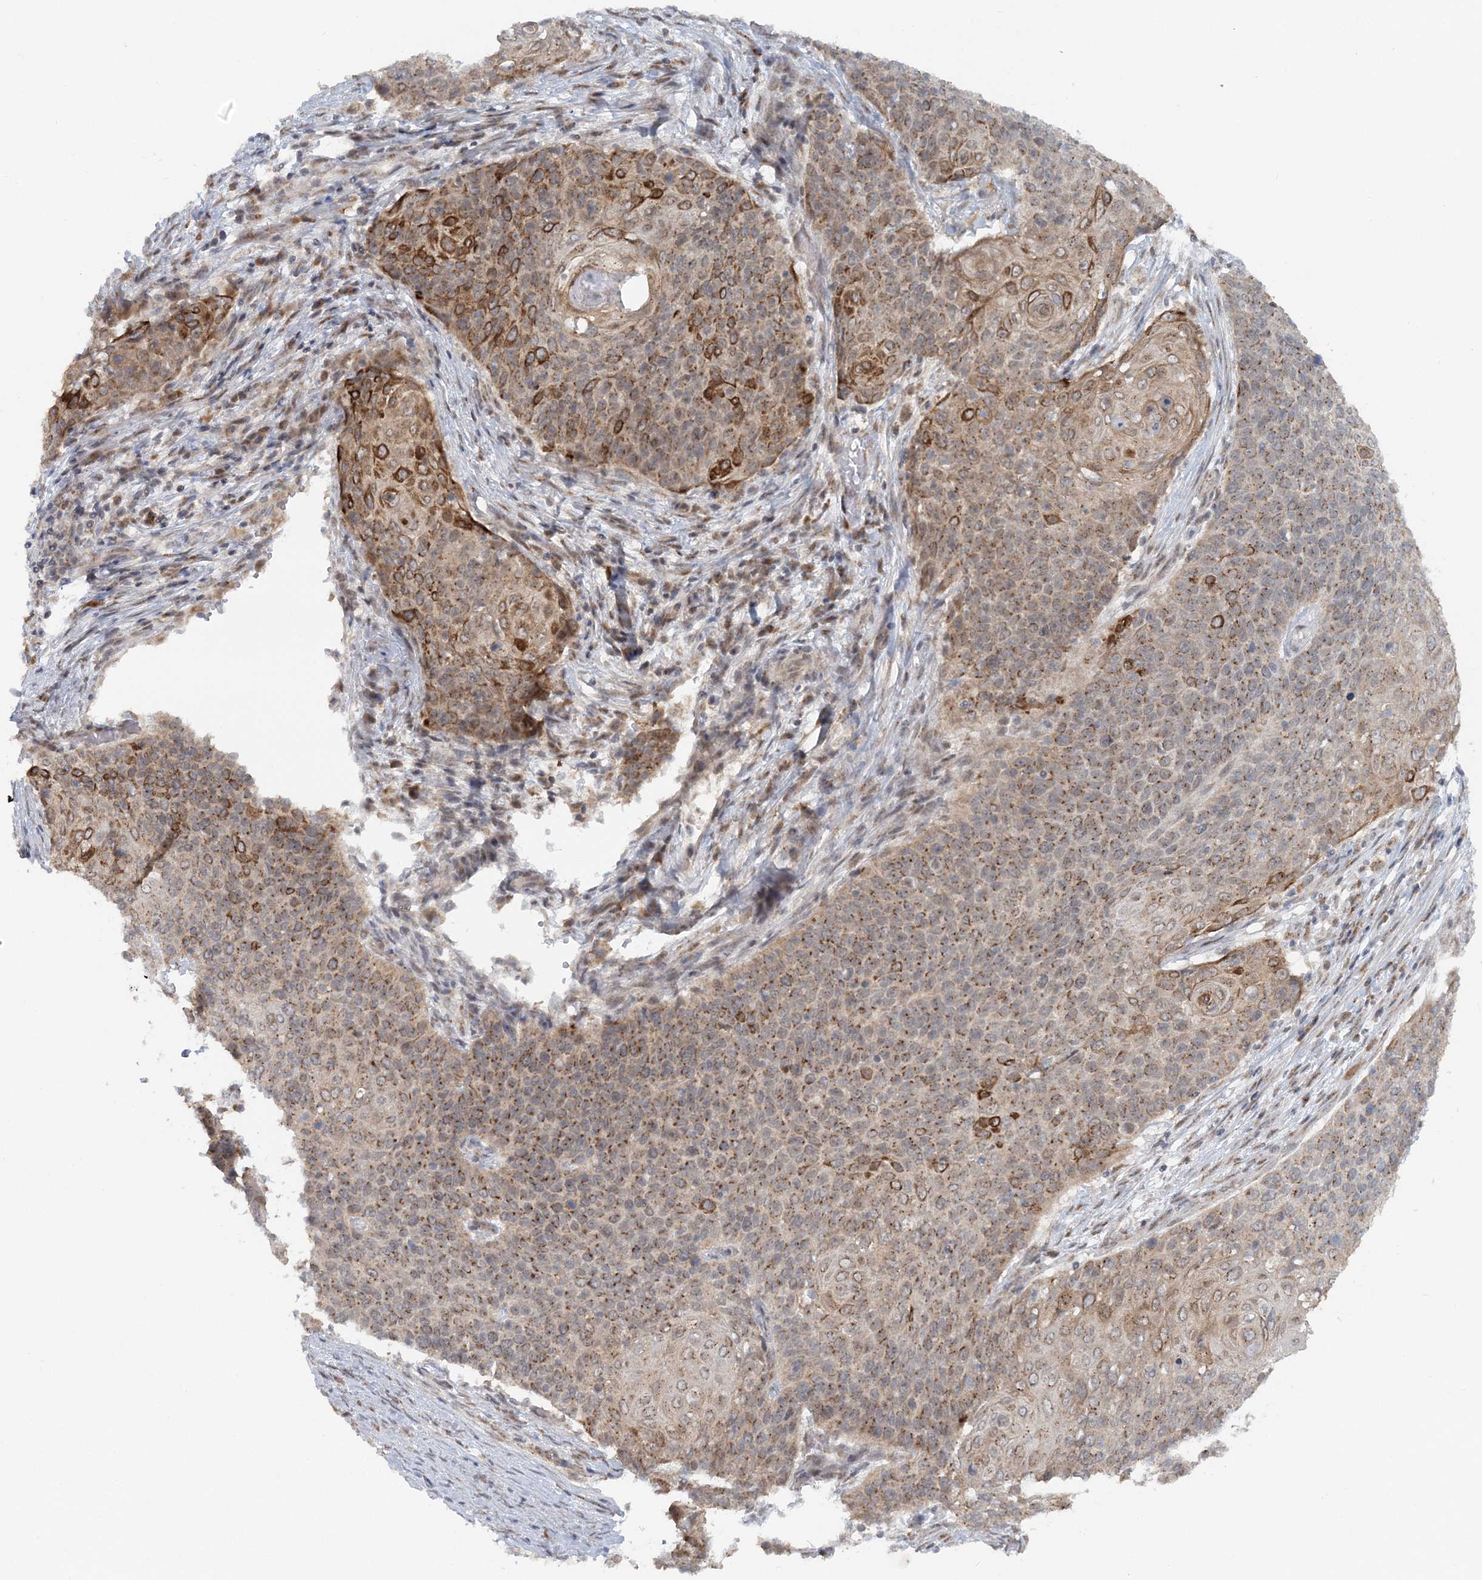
{"staining": {"intensity": "moderate", "quantity": ">75%", "location": "cytoplasmic/membranous"}, "tissue": "cervical cancer", "cell_type": "Tumor cells", "image_type": "cancer", "snomed": [{"axis": "morphology", "description": "Squamous cell carcinoma, NOS"}, {"axis": "topography", "description": "Cervix"}], "caption": "Human cervical cancer (squamous cell carcinoma) stained for a protein (brown) demonstrates moderate cytoplasmic/membranous positive positivity in approximately >75% of tumor cells.", "gene": "RNF150", "patient": {"sex": "female", "age": 39}}